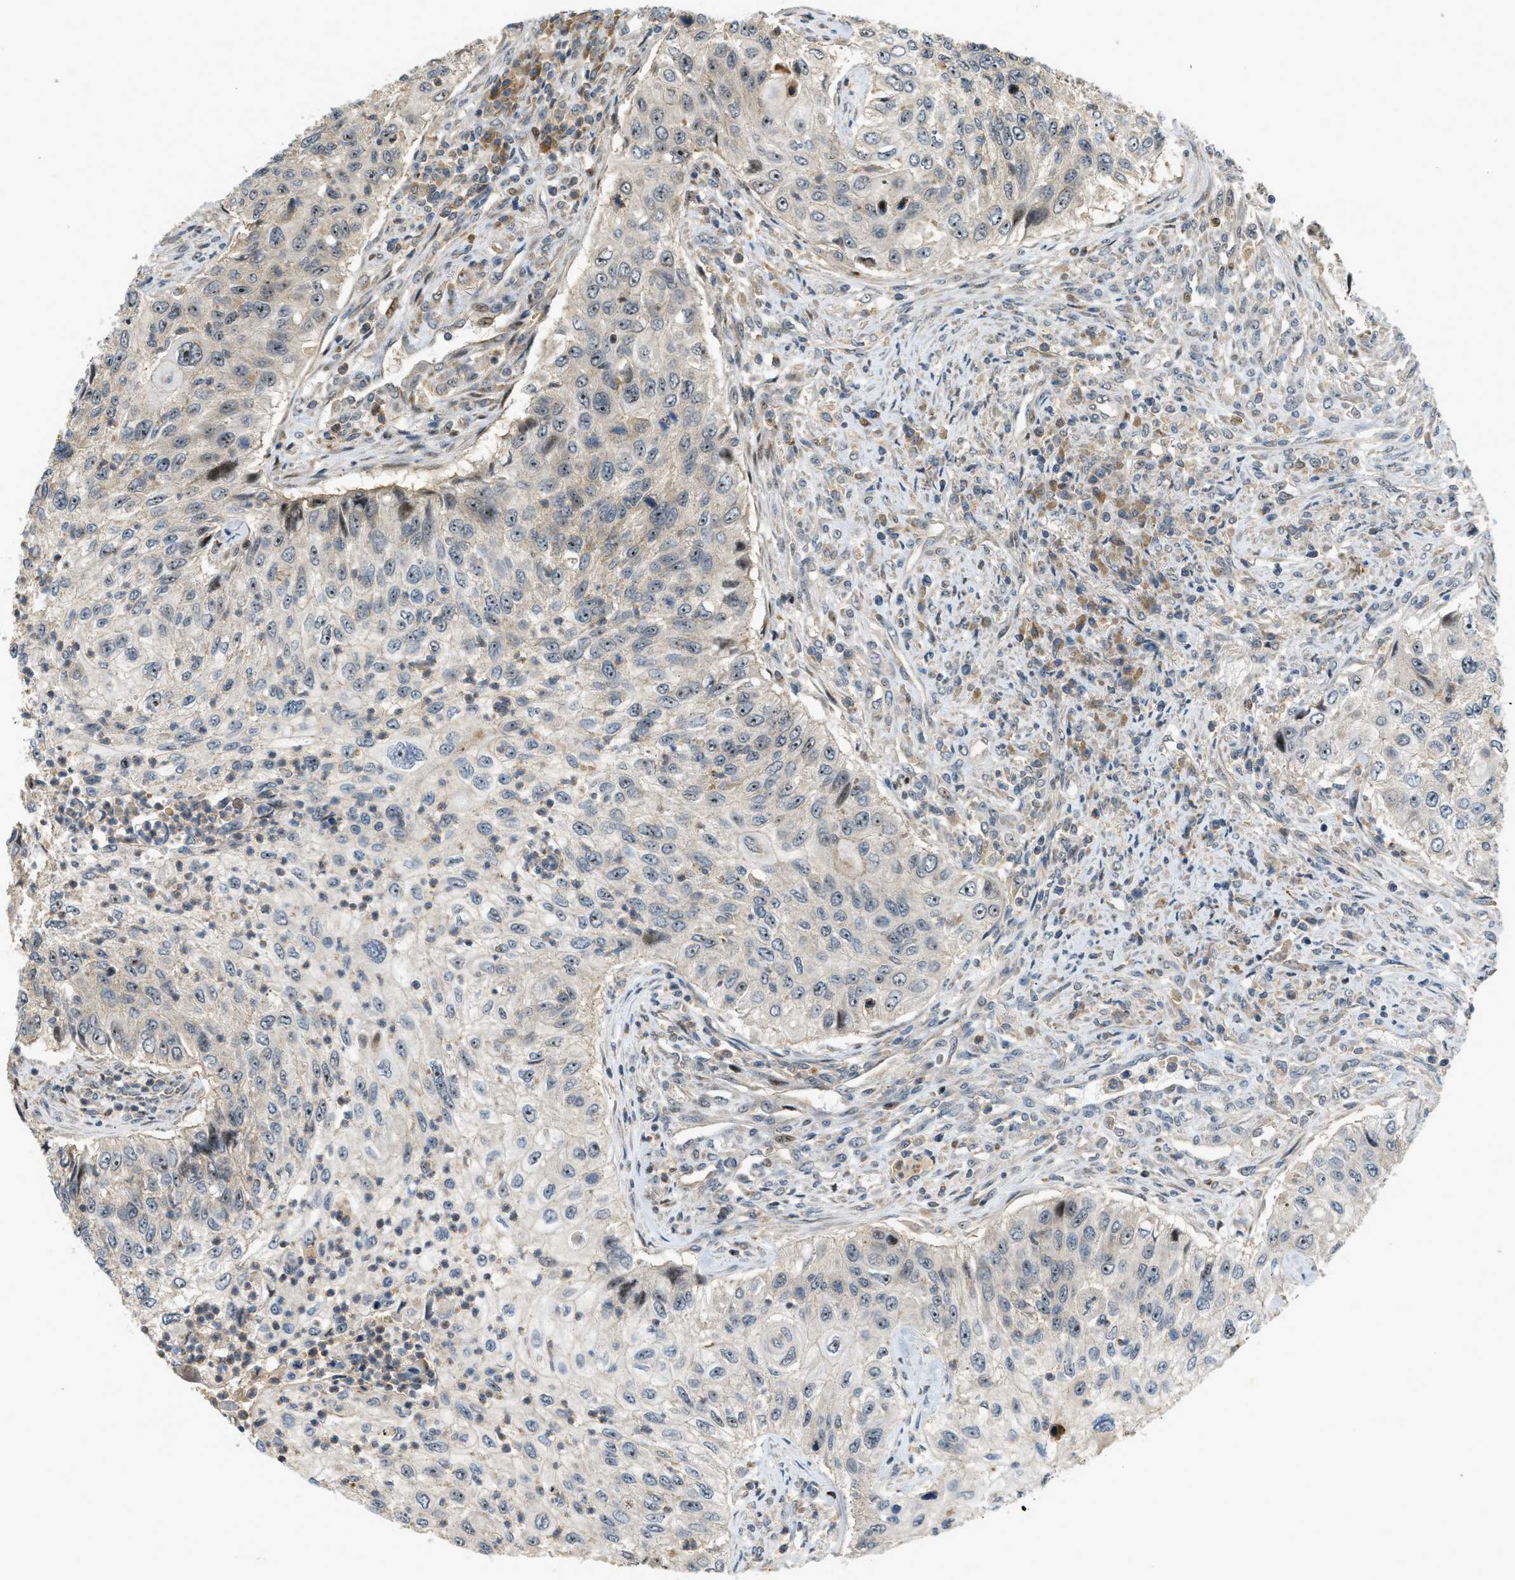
{"staining": {"intensity": "moderate", "quantity": ">75%", "location": "nuclear"}, "tissue": "urothelial cancer", "cell_type": "Tumor cells", "image_type": "cancer", "snomed": [{"axis": "morphology", "description": "Urothelial carcinoma, High grade"}, {"axis": "topography", "description": "Urinary bladder"}], "caption": "High-power microscopy captured an IHC micrograph of urothelial carcinoma (high-grade), revealing moderate nuclear positivity in about >75% of tumor cells.", "gene": "TRAPPC14", "patient": {"sex": "female", "age": 60}}